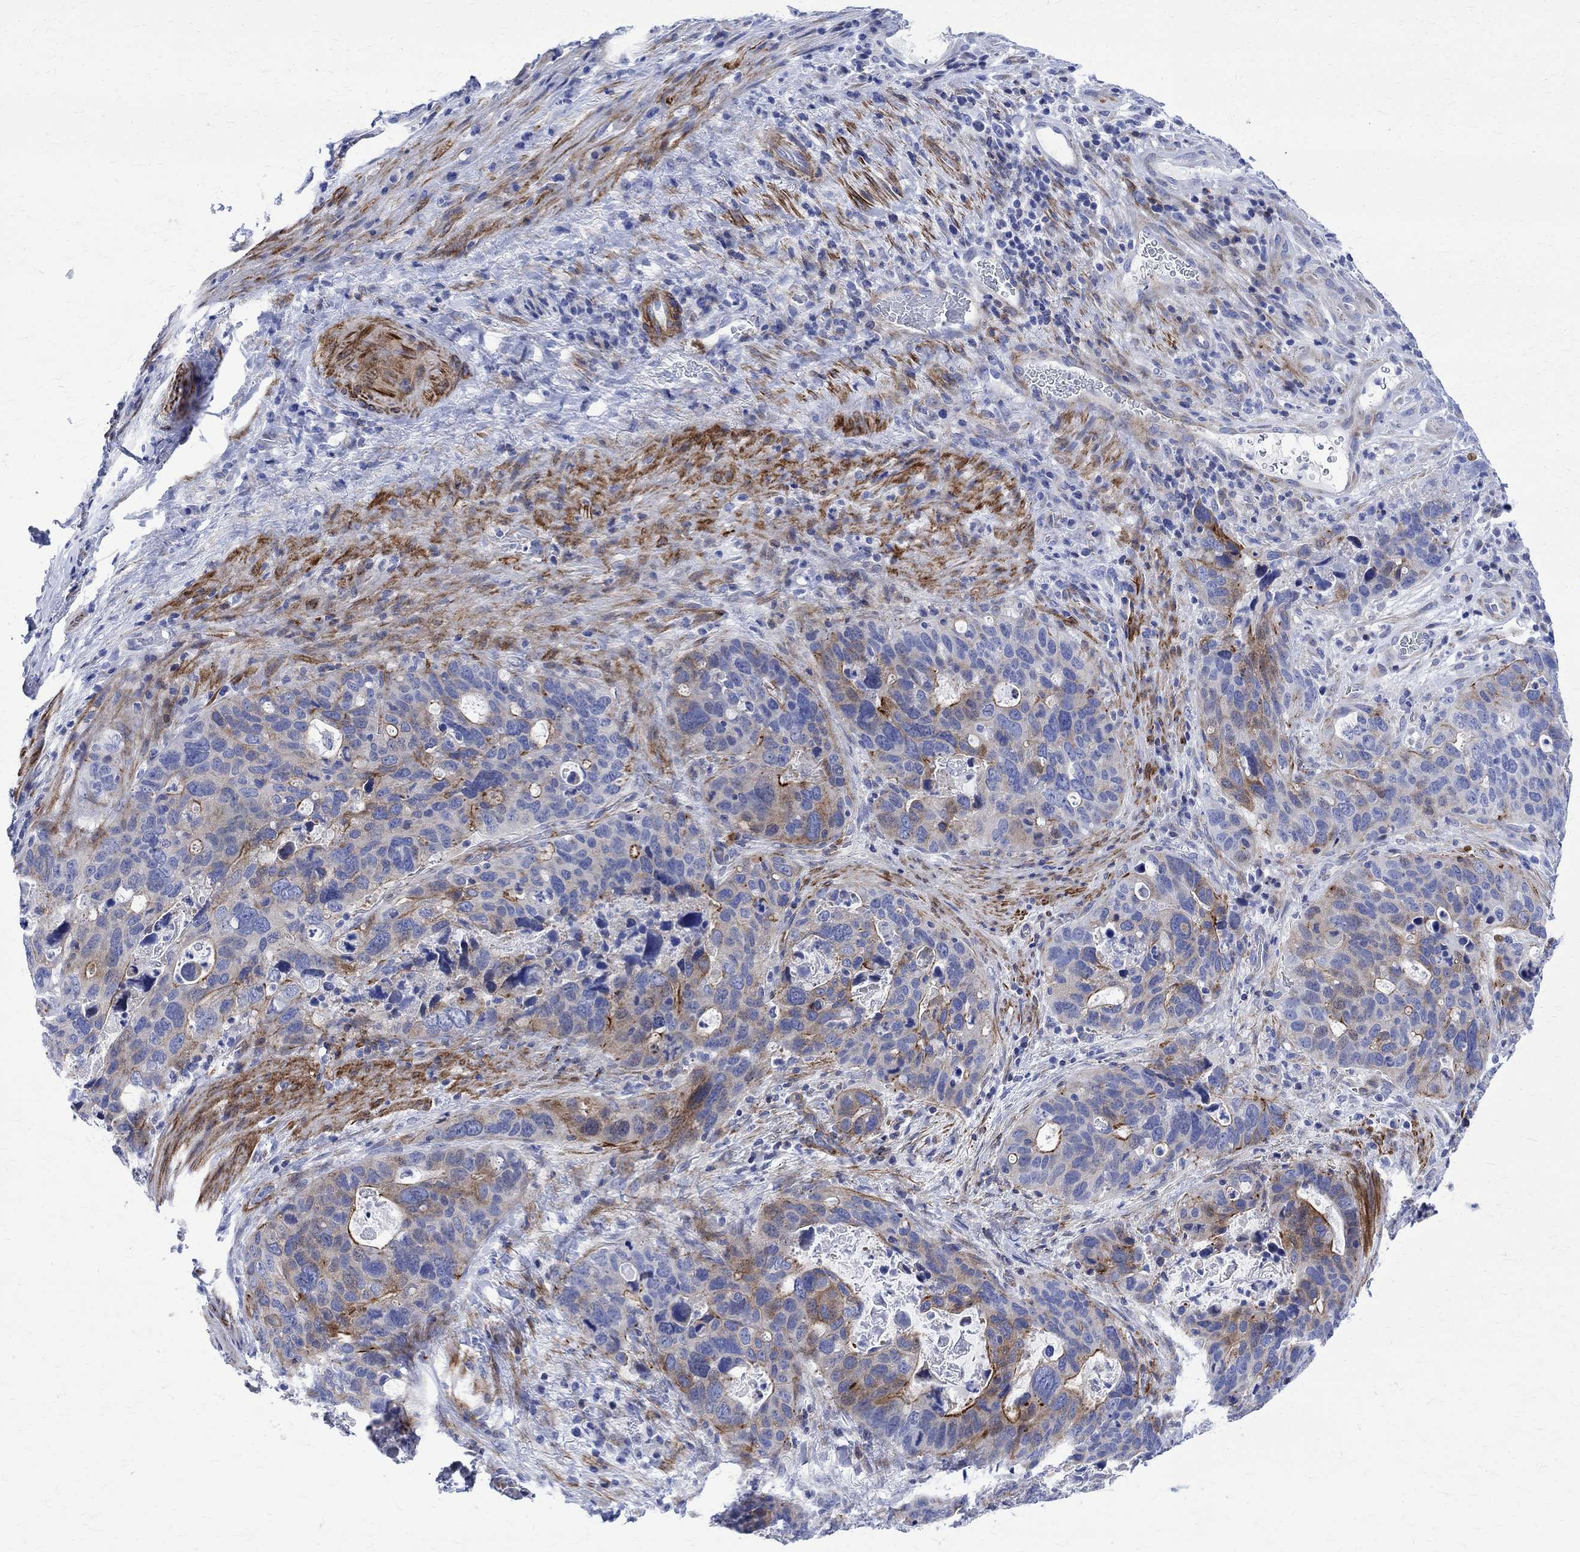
{"staining": {"intensity": "strong", "quantity": "<25%", "location": "cytoplasmic/membranous"}, "tissue": "stomach cancer", "cell_type": "Tumor cells", "image_type": "cancer", "snomed": [{"axis": "morphology", "description": "Adenocarcinoma, NOS"}, {"axis": "topography", "description": "Stomach"}], "caption": "Human stomach cancer (adenocarcinoma) stained for a protein (brown) demonstrates strong cytoplasmic/membranous positive expression in about <25% of tumor cells.", "gene": "PARVB", "patient": {"sex": "male", "age": 54}}